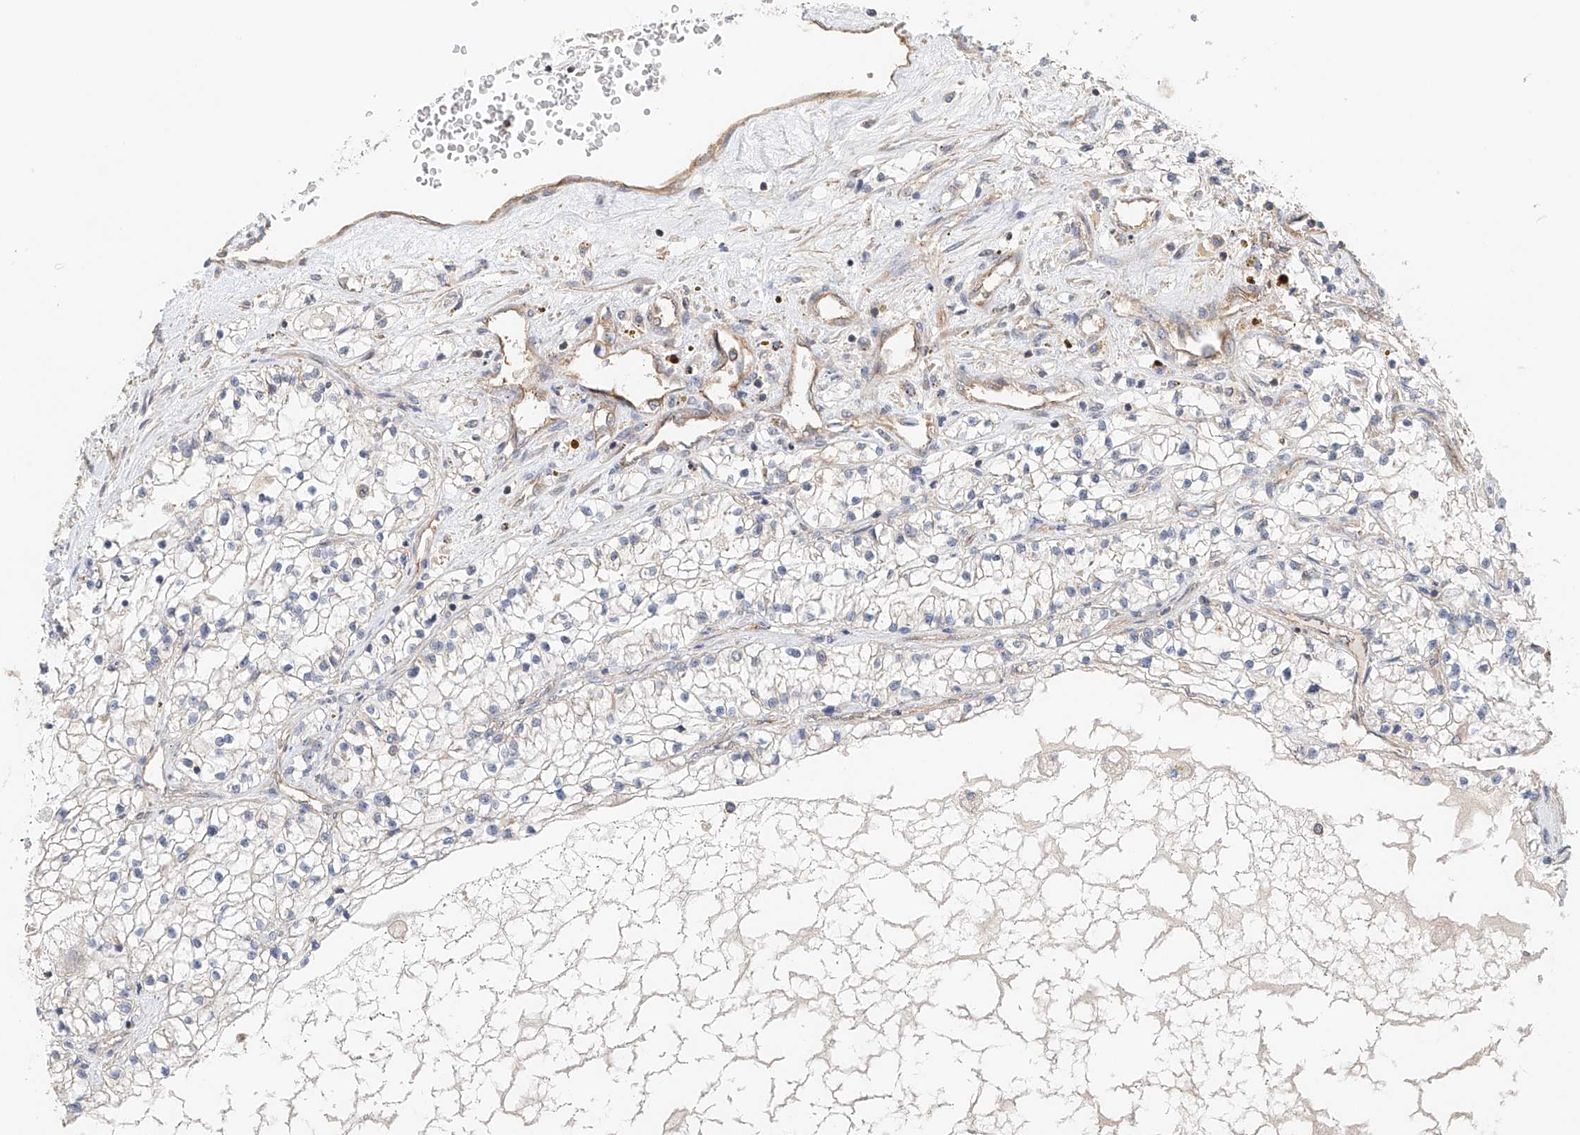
{"staining": {"intensity": "negative", "quantity": "none", "location": "none"}, "tissue": "renal cancer", "cell_type": "Tumor cells", "image_type": "cancer", "snomed": [{"axis": "morphology", "description": "Normal tissue, NOS"}, {"axis": "morphology", "description": "Adenocarcinoma, NOS"}, {"axis": "topography", "description": "Kidney"}], "caption": "DAB immunohistochemical staining of human renal cancer (adenocarcinoma) reveals no significant positivity in tumor cells.", "gene": "FRYL", "patient": {"sex": "male", "age": 68}}